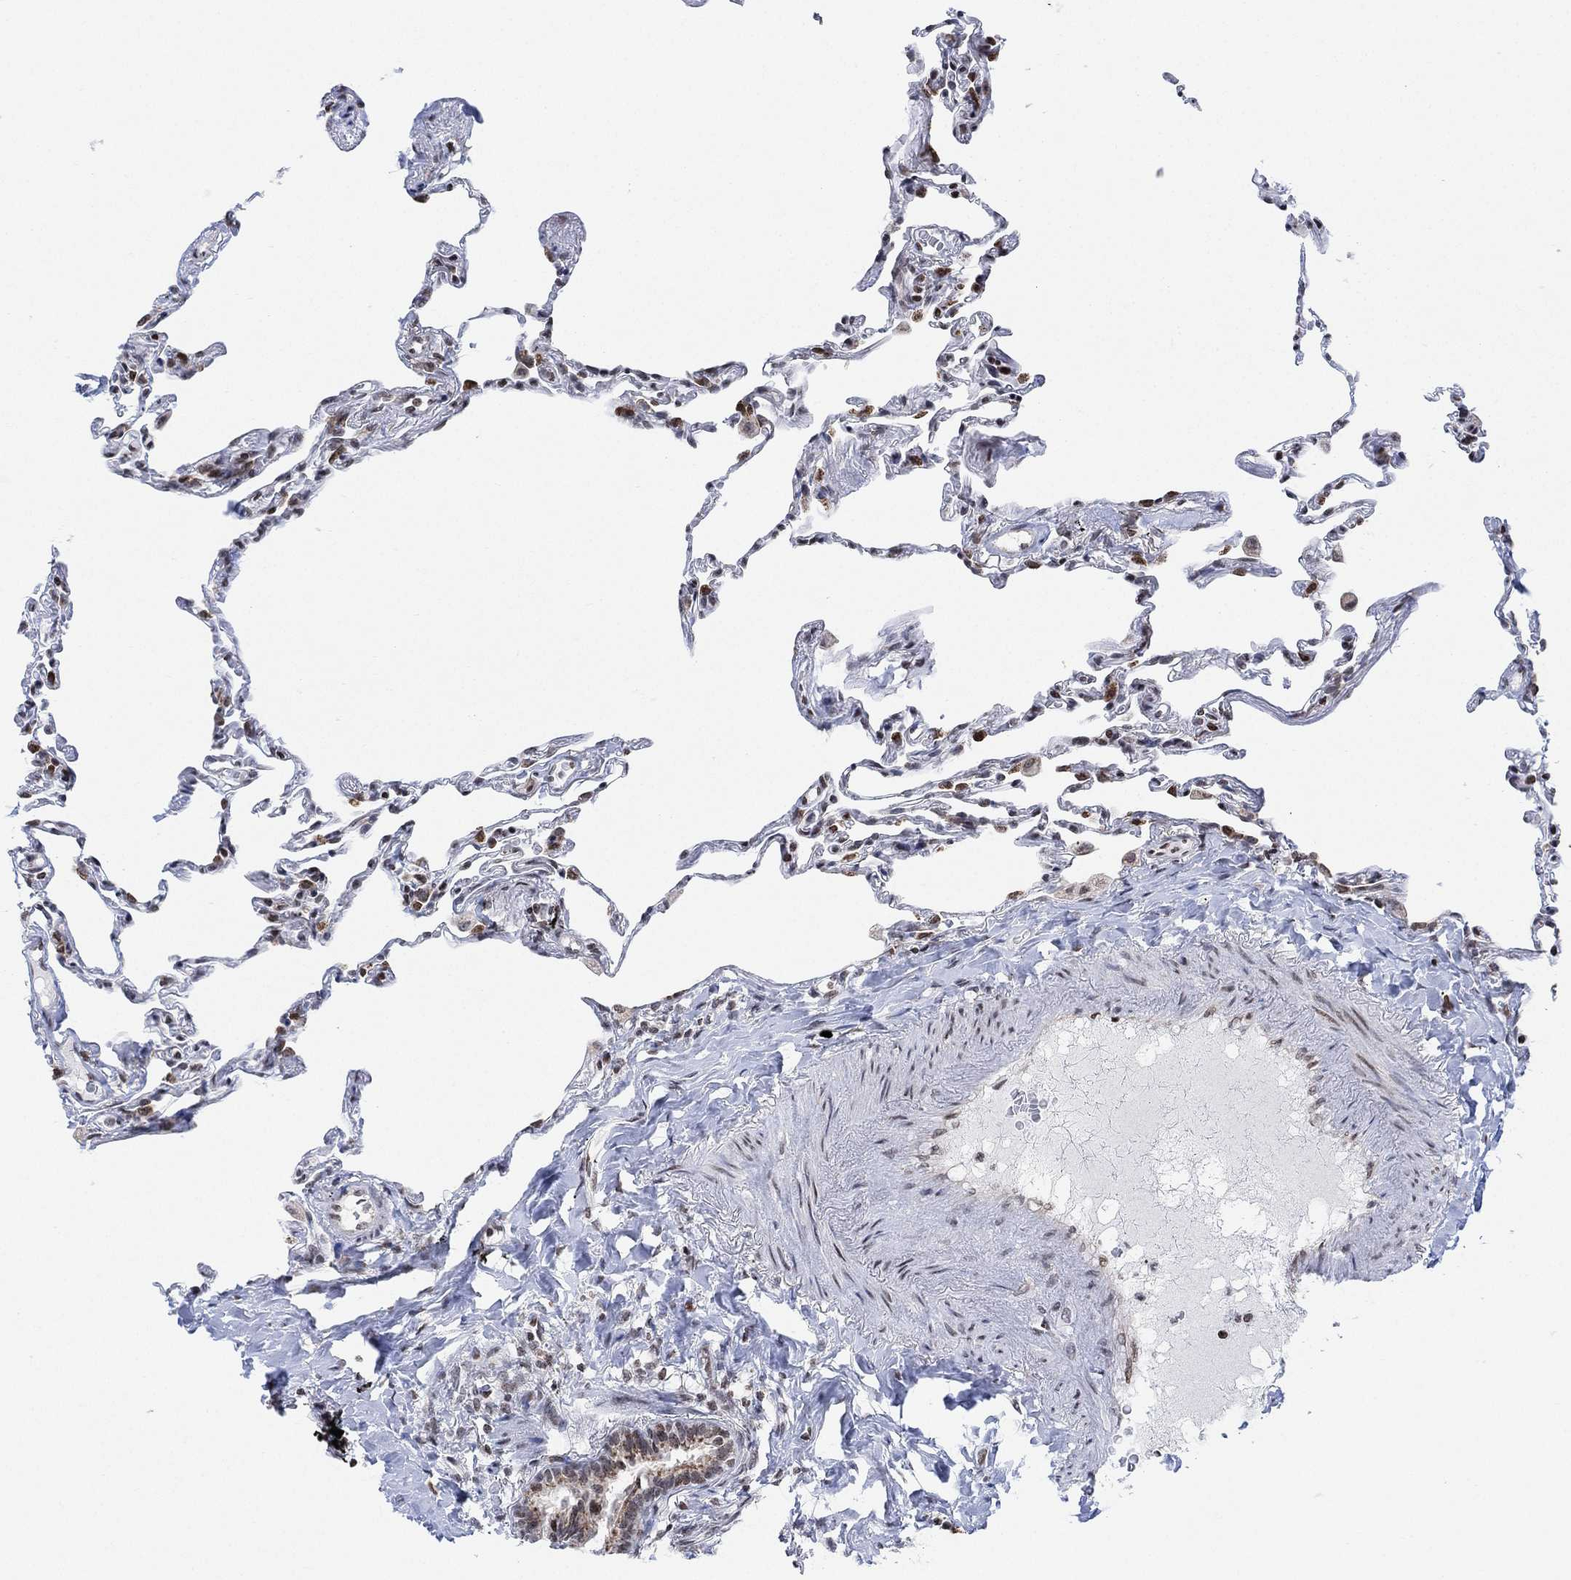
{"staining": {"intensity": "strong", "quantity": "25%-75%", "location": "nuclear"}, "tissue": "lung", "cell_type": "Alveolar cells", "image_type": "normal", "snomed": [{"axis": "morphology", "description": "Normal tissue, NOS"}, {"axis": "topography", "description": "Lung"}], "caption": "Human lung stained with a brown dye exhibits strong nuclear positive positivity in approximately 25%-75% of alveolar cells.", "gene": "ABHD14A", "patient": {"sex": "female", "age": 57}}